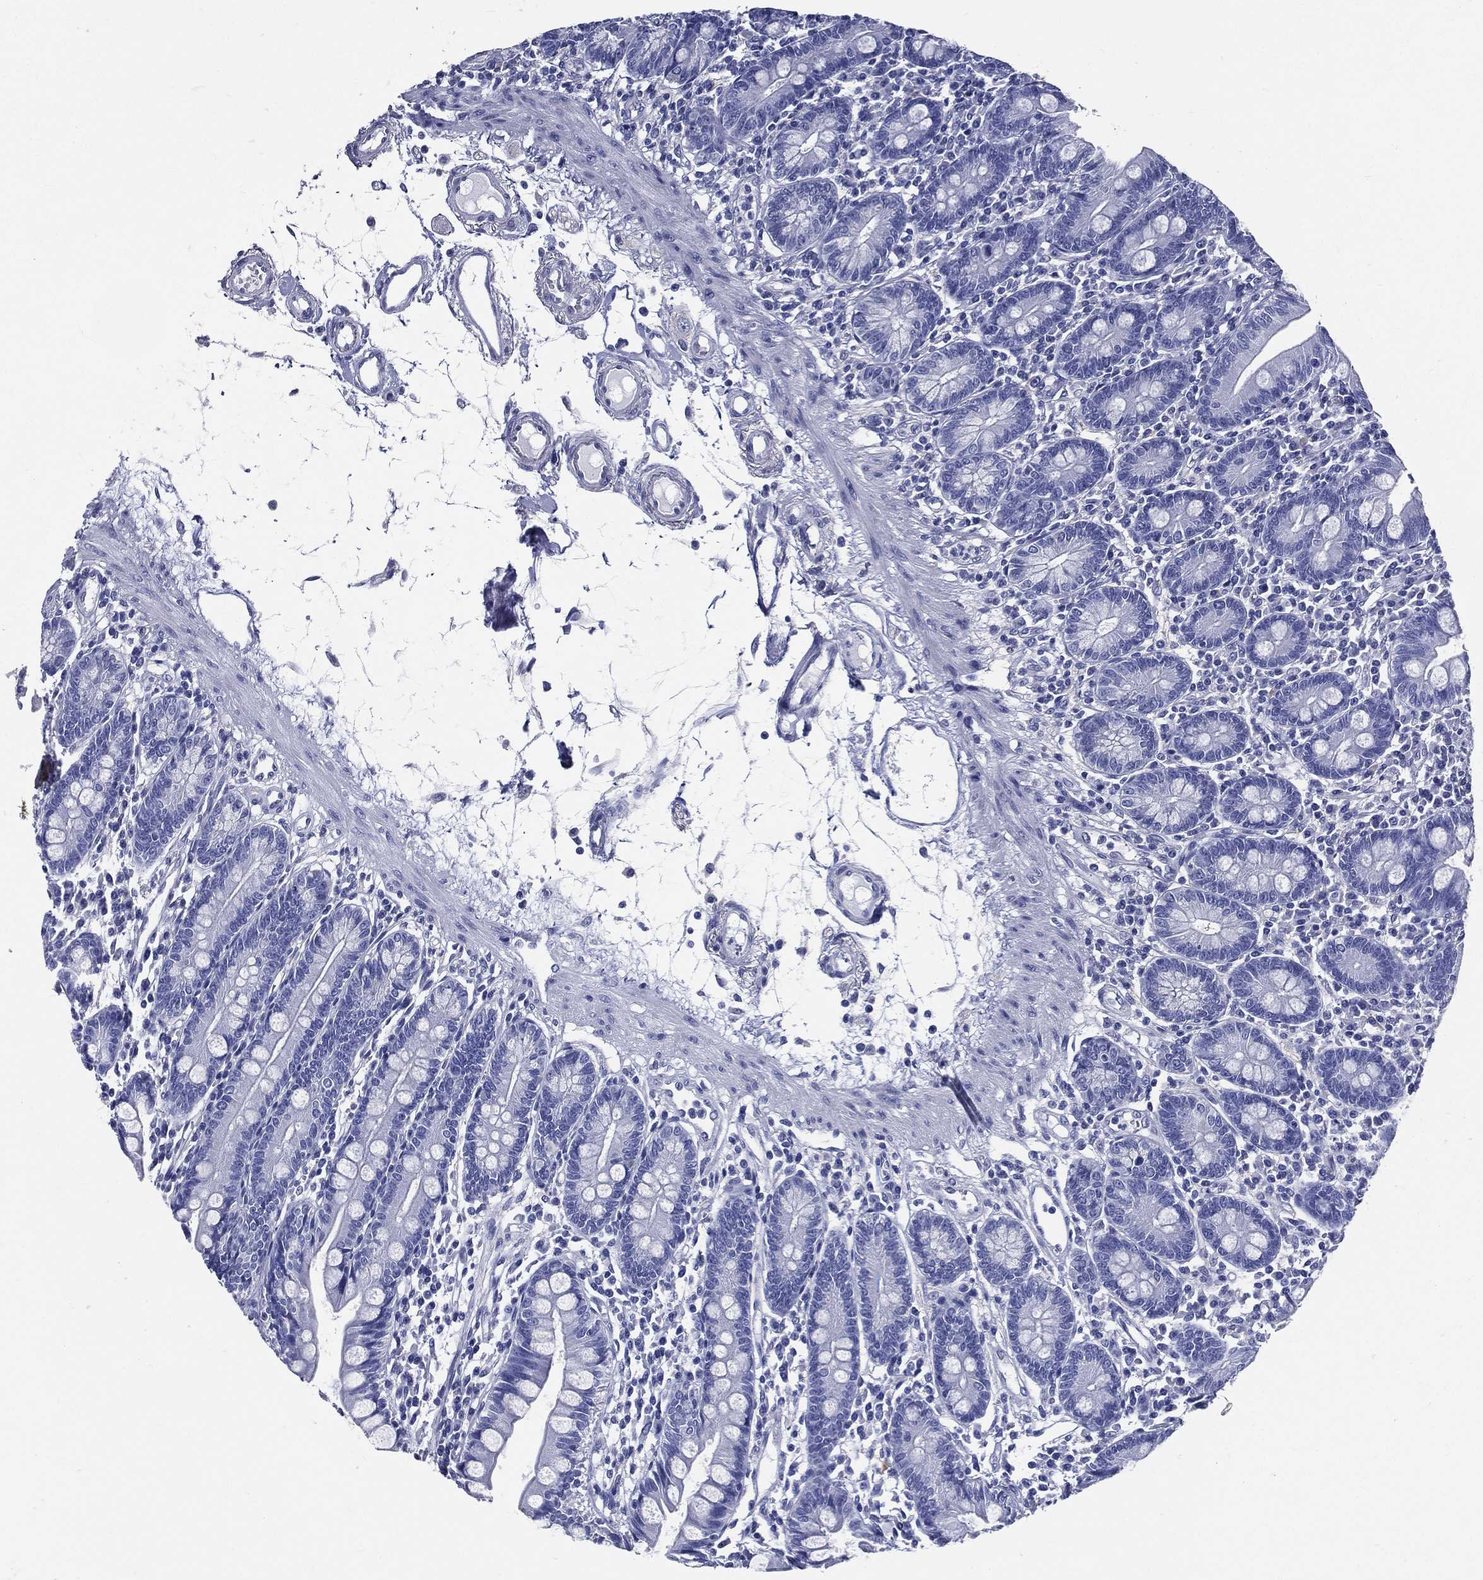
{"staining": {"intensity": "negative", "quantity": "none", "location": "none"}, "tissue": "small intestine", "cell_type": "Glandular cells", "image_type": "normal", "snomed": [{"axis": "morphology", "description": "Normal tissue, NOS"}, {"axis": "topography", "description": "Small intestine"}], "caption": "Glandular cells show no significant staining in normal small intestine. (DAB immunohistochemistry (IHC) visualized using brightfield microscopy, high magnification).", "gene": "DPYS", "patient": {"sex": "male", "age": 88}}